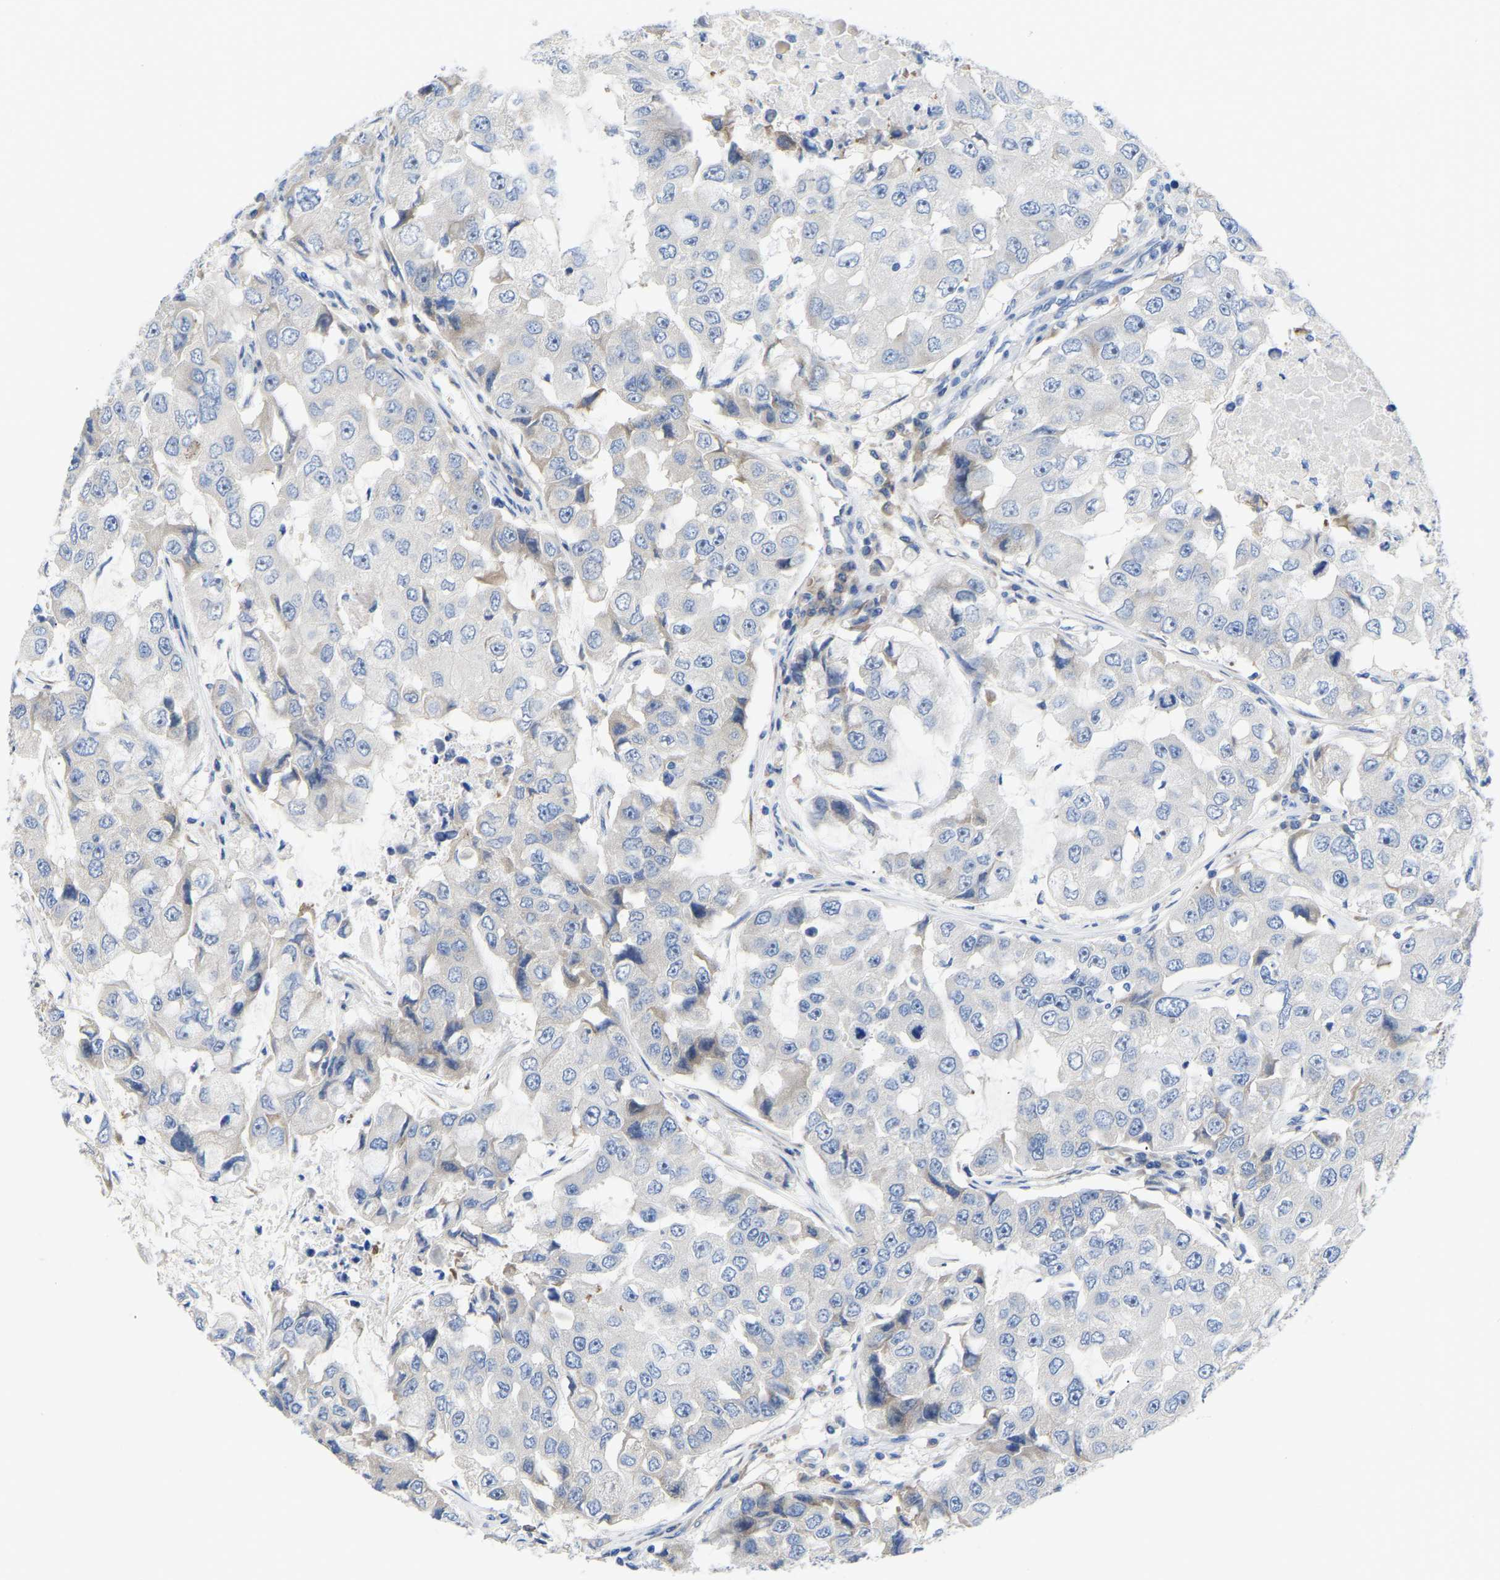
{"staining": {"intensity": "negative", "quantity": "none", "location": "none"}, "tissue": "breast cancer", "cell_type": "Tumor cells", "image_type": "cancer", "snomed": [{"axis": "morphology", "description": "Duct carcinoma"}, {"axis": "topography", "description": "Breast"}], "caption": "IHC histopathology image of neoplastic tissue: human invasive ductal carcinoma (breast) stained with DAB reveals no significant protein staining in tumor cells.", "gene": "ABCA10", "patient": {"sex": "female", "age": 27}}